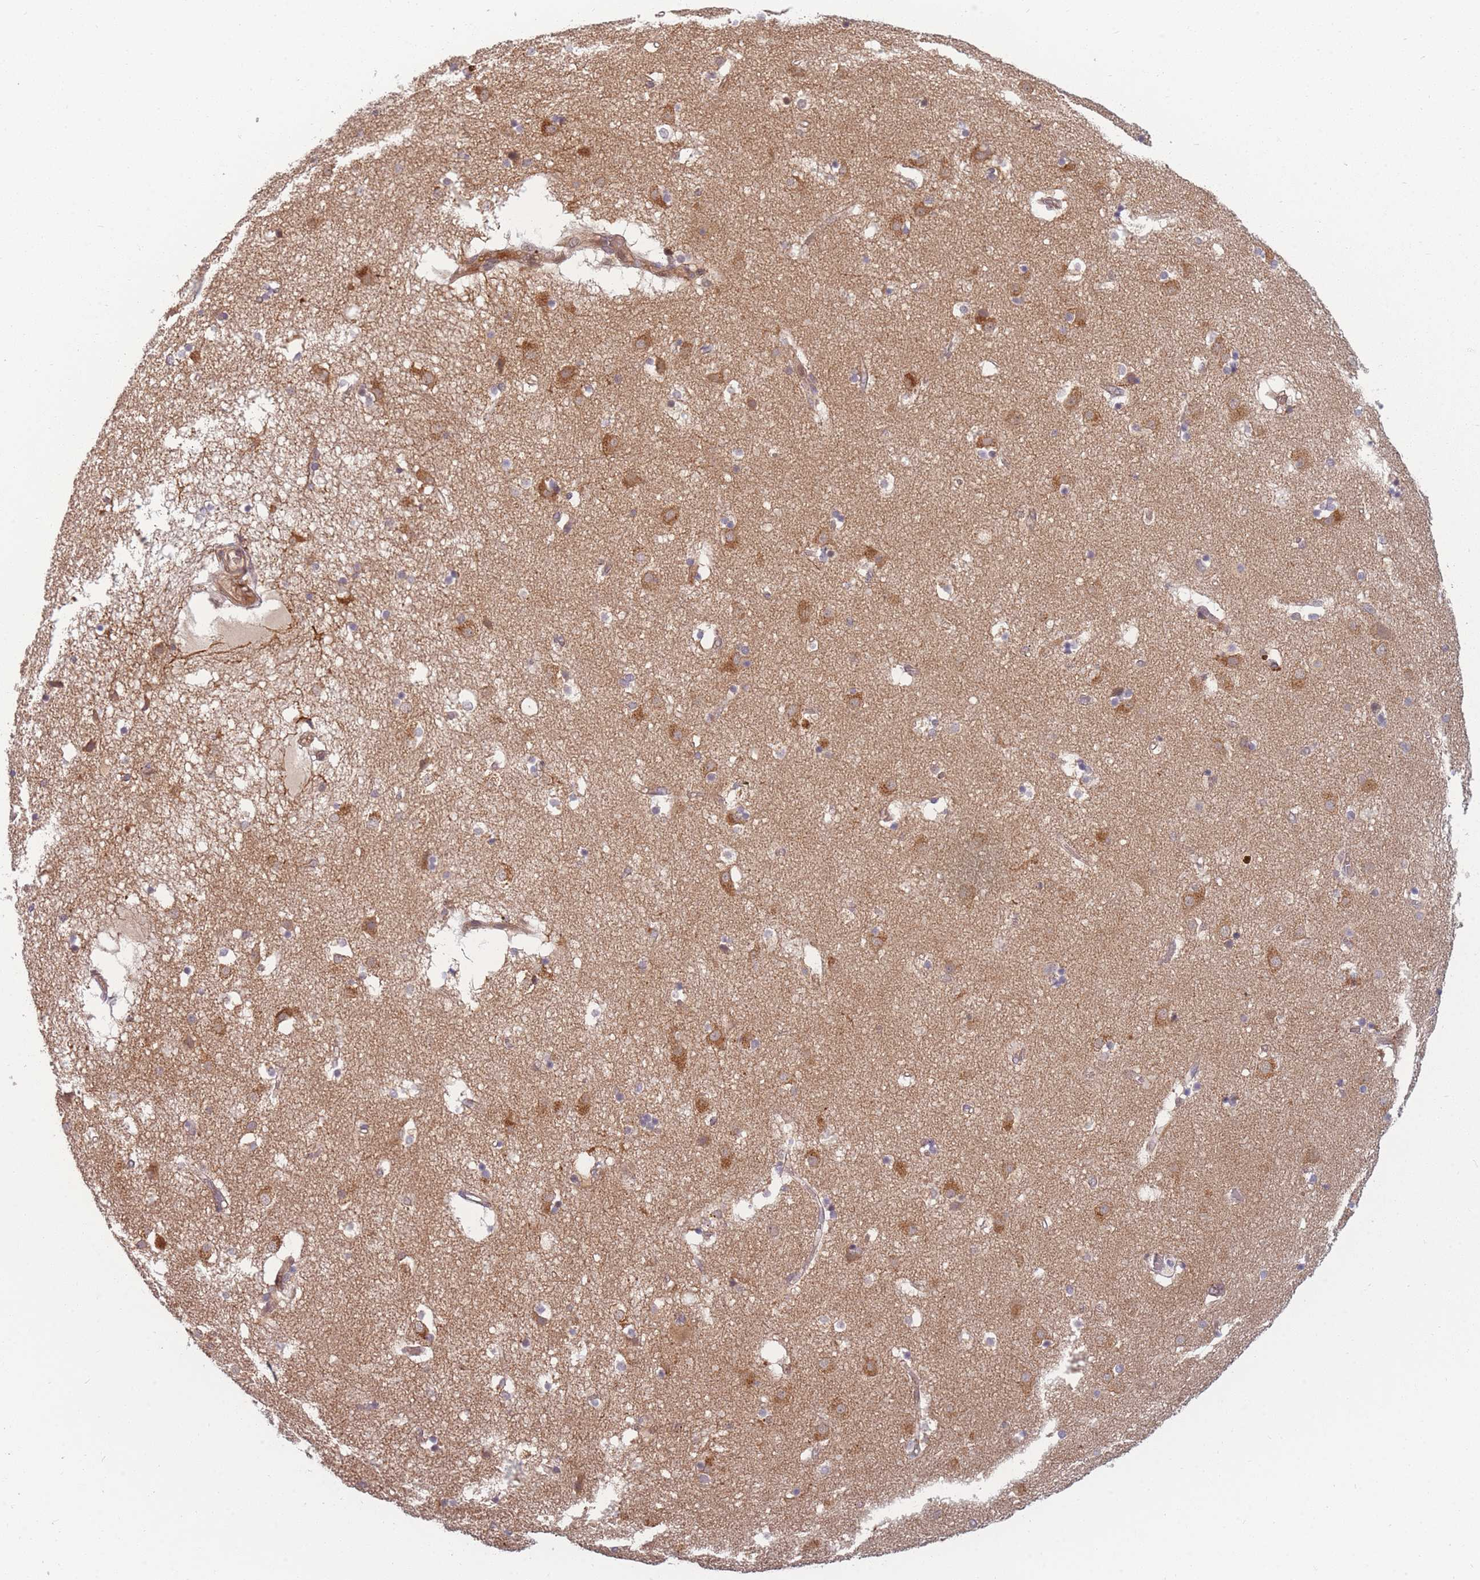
{"staining": {"intensity": "weak", "quantity": "<25%", "location": "cytoplasmic/membranous"}, "tissue": "caudate", "cell_type": "Glial cells", "image_type": "normal", "snomed": [{"axis": "morphology", "description": "Normal tissue, NOS"}, {"axis": "topography", "description": "Lateral ventricle wall"}], "caption": "Glial cells are negative for brown protein staining in unremarkable caudate. The staining is performed using DAB brown chromogen with nuclei counter-stained in using hematoxylin.", "gene": "FAM153A", "patient": {"sex": "male", "age": 70}}